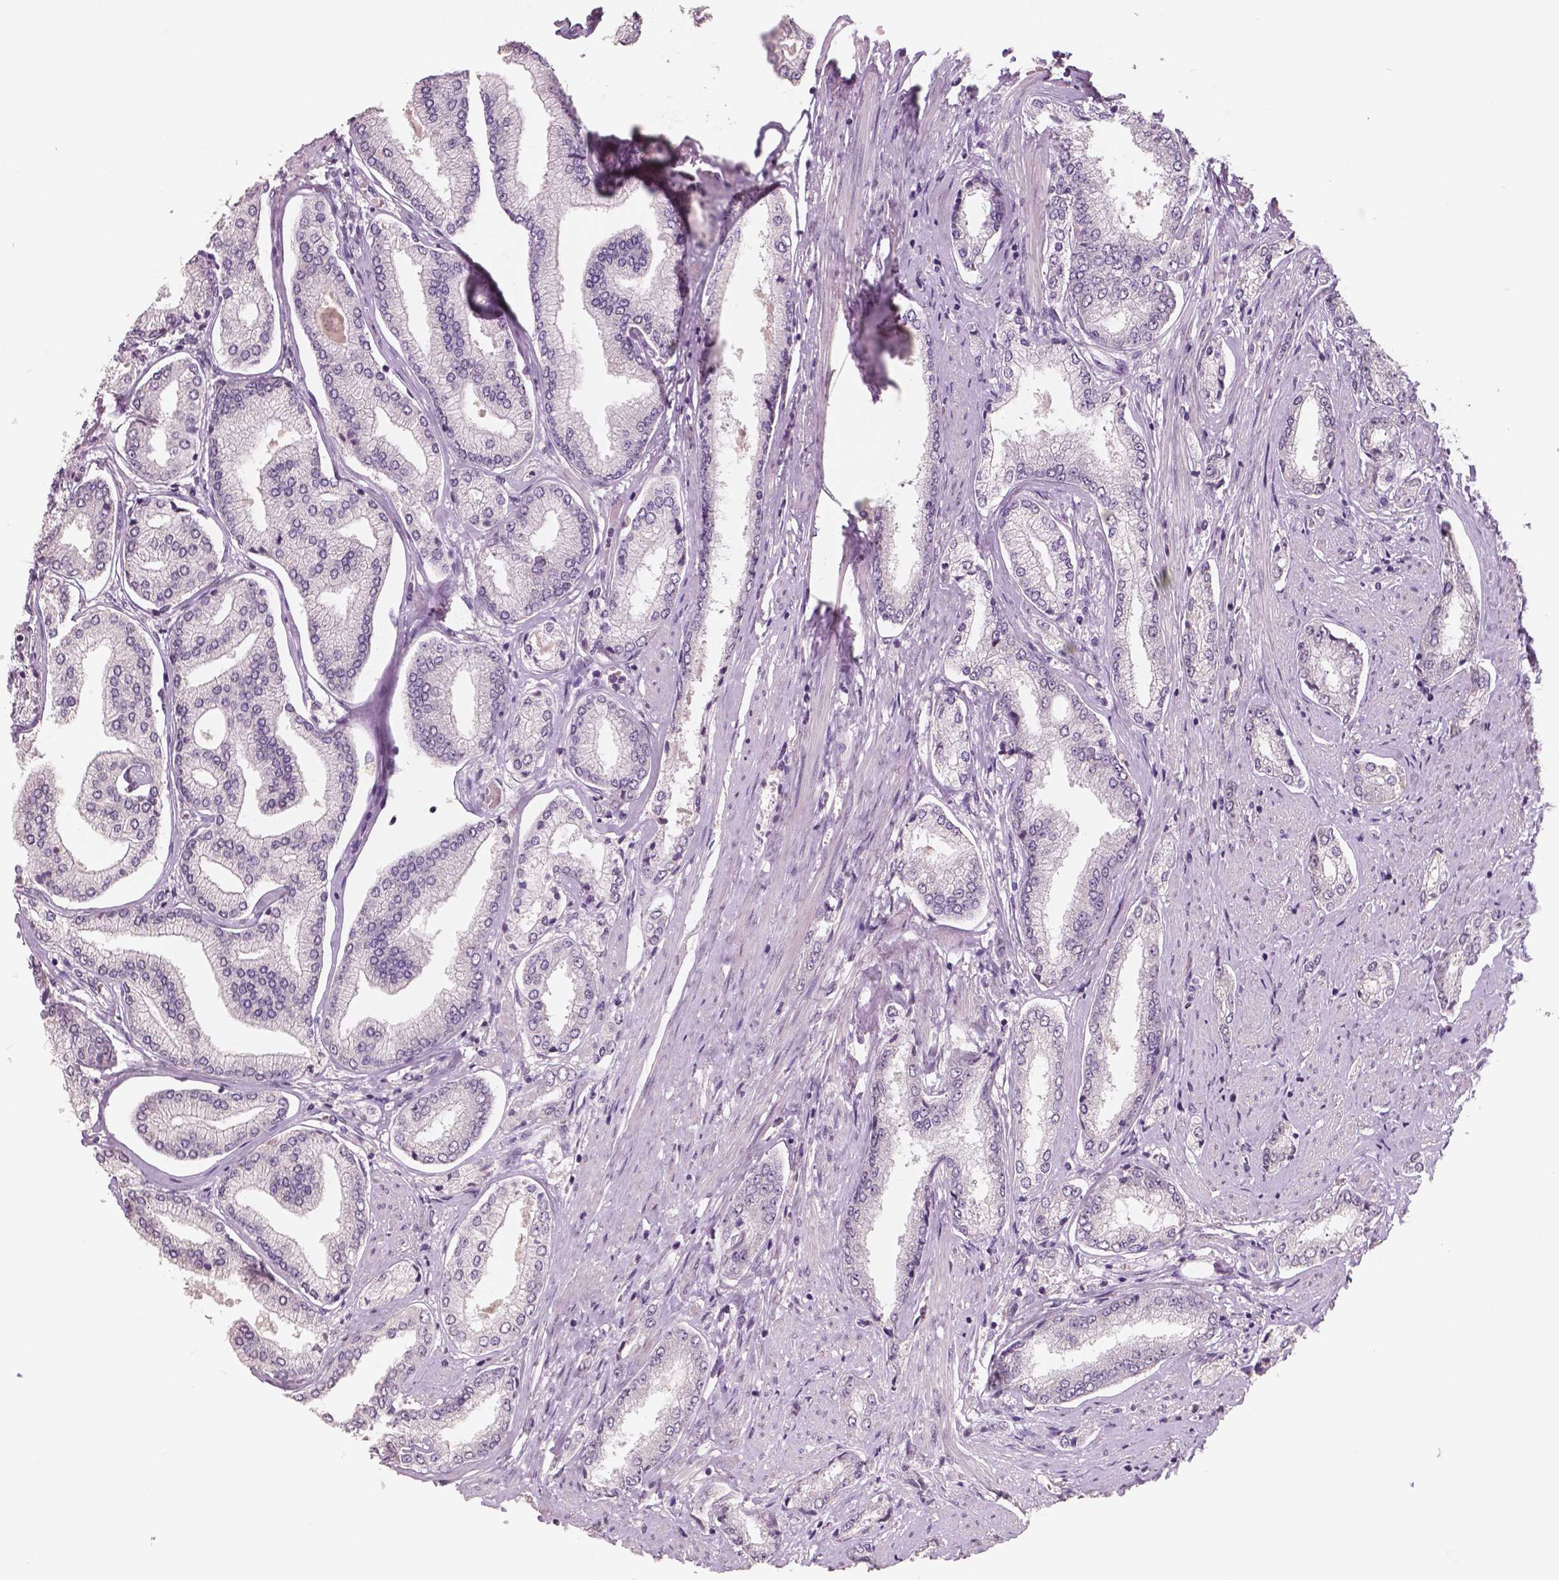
{"staining": {"intensity": "negative", "quantity": "none", "location": "none"}, "tissue": "prostate cancer", "cell_type": "Tumor cells", "image_type": "cancer", "snomed": [{"axis": "morphology", "description": "Adenocarcinoma, NOS"}, {"axis": "topography", "description": "Prostate"}], "caption": "Immunohistochemistry photomicrograph of adenocarcinoma (prostate) stained for a protein (brown), which exhibits no positivity in tumor cells.", "gene": "NECAB1", "patient": {"sex": "male", "age": 63}}